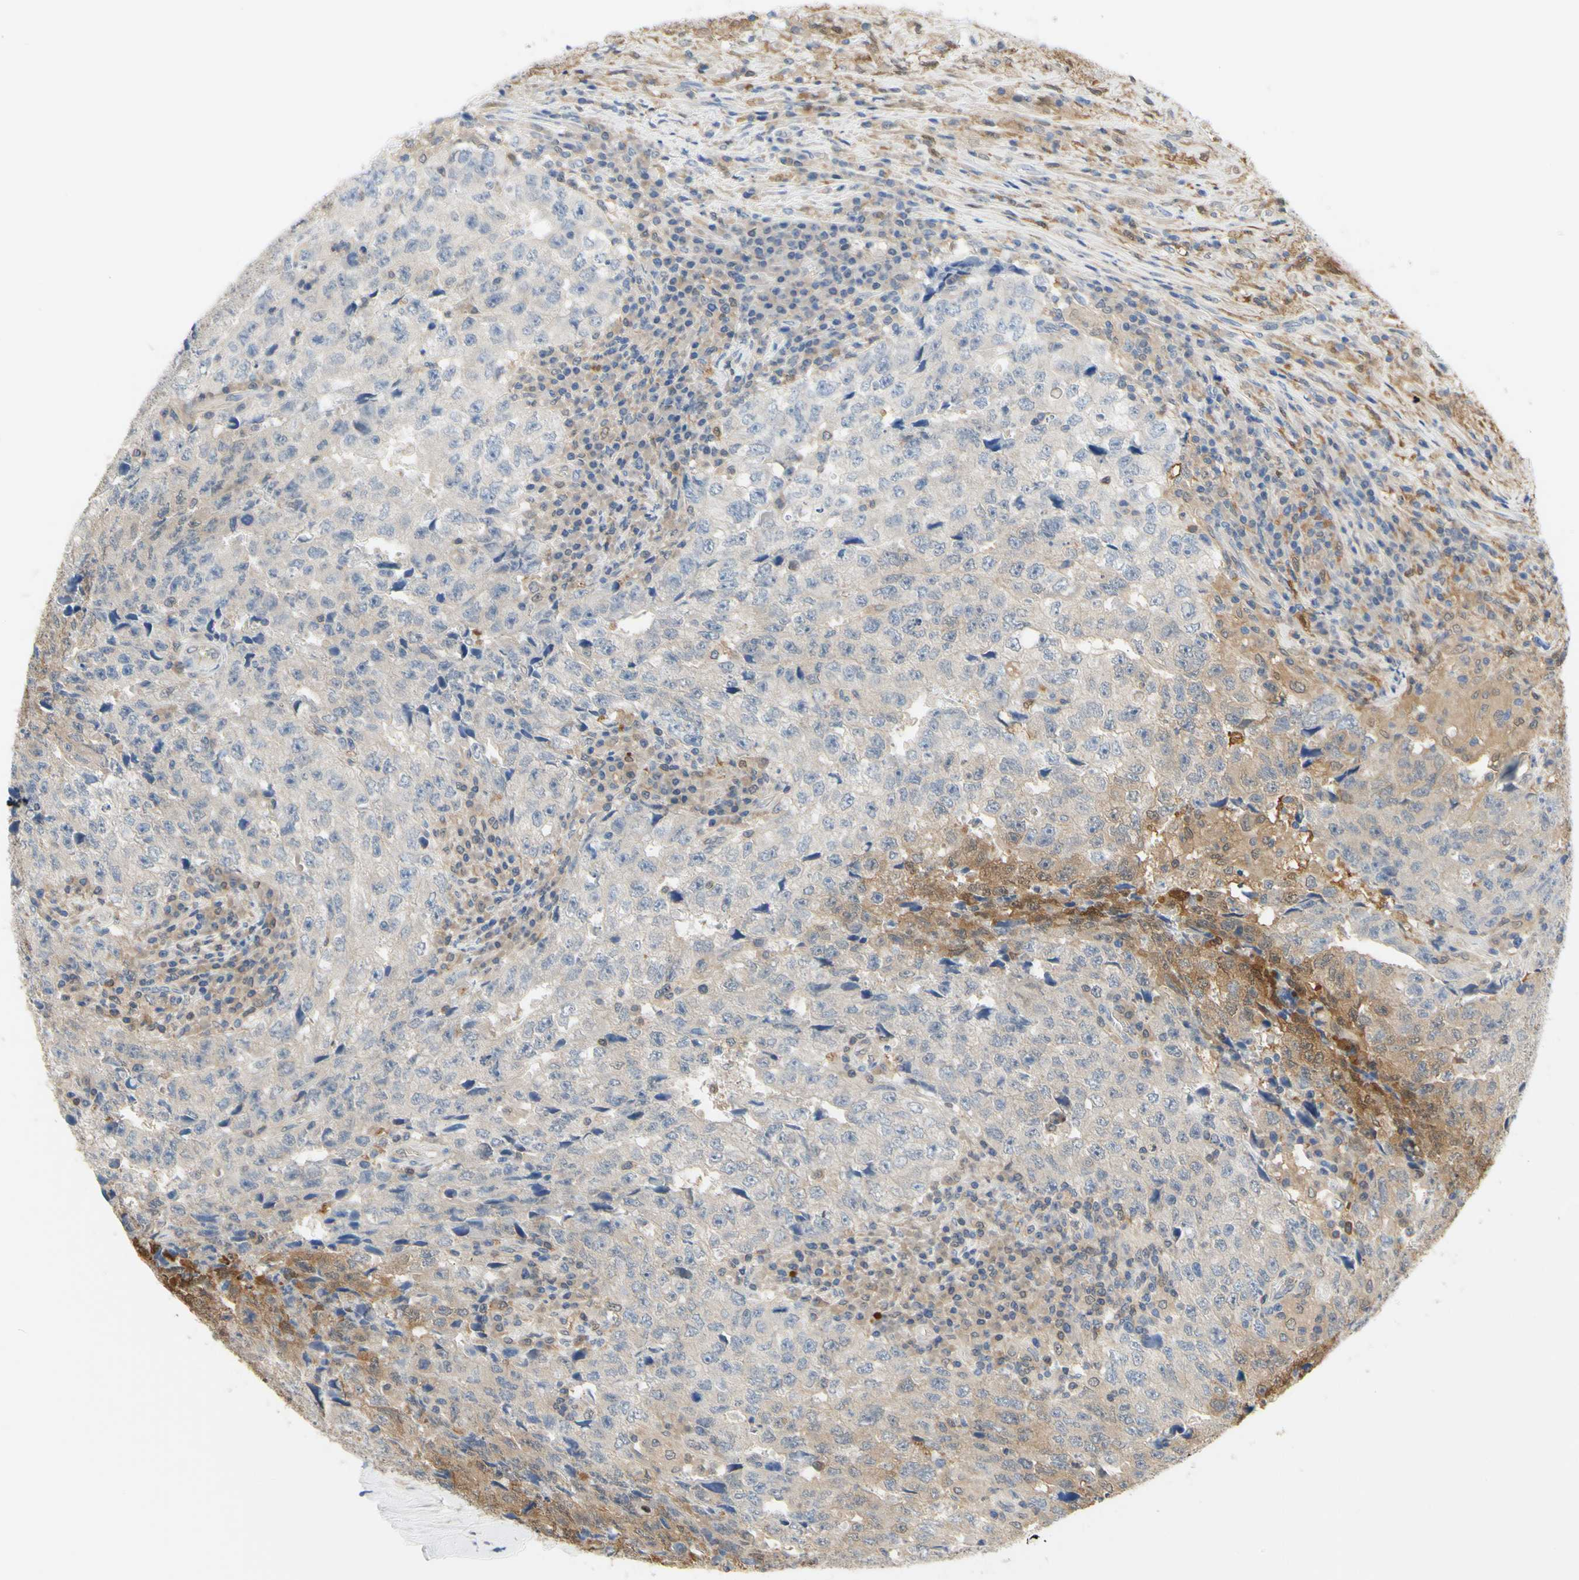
{"staining": {"intensity": "moderate", "quantity": "<25%", "location": "cytoplasmic/membranous"}, "tissue": "testis cancer", "cell_type": "Tumor cells", "image_type": "cancer", "snomed": [{"axis": "morphology", "description": "Necrosis, NOS"}, {"axis": "morphology", "description": "Carcinoma, Embryonal, NOS"}, {"axis": "topography", "description": "Testis"}], "caption": "This is a photomicrograph of immunohistochemistry (IHC) staining of testis cancer (embryonal carcinoma), which shows moderate expression in the cytoplasmic/membranous of tumor cells.", "gene": "UPK3B", "patient": {"sex": "male", "age": 19}}